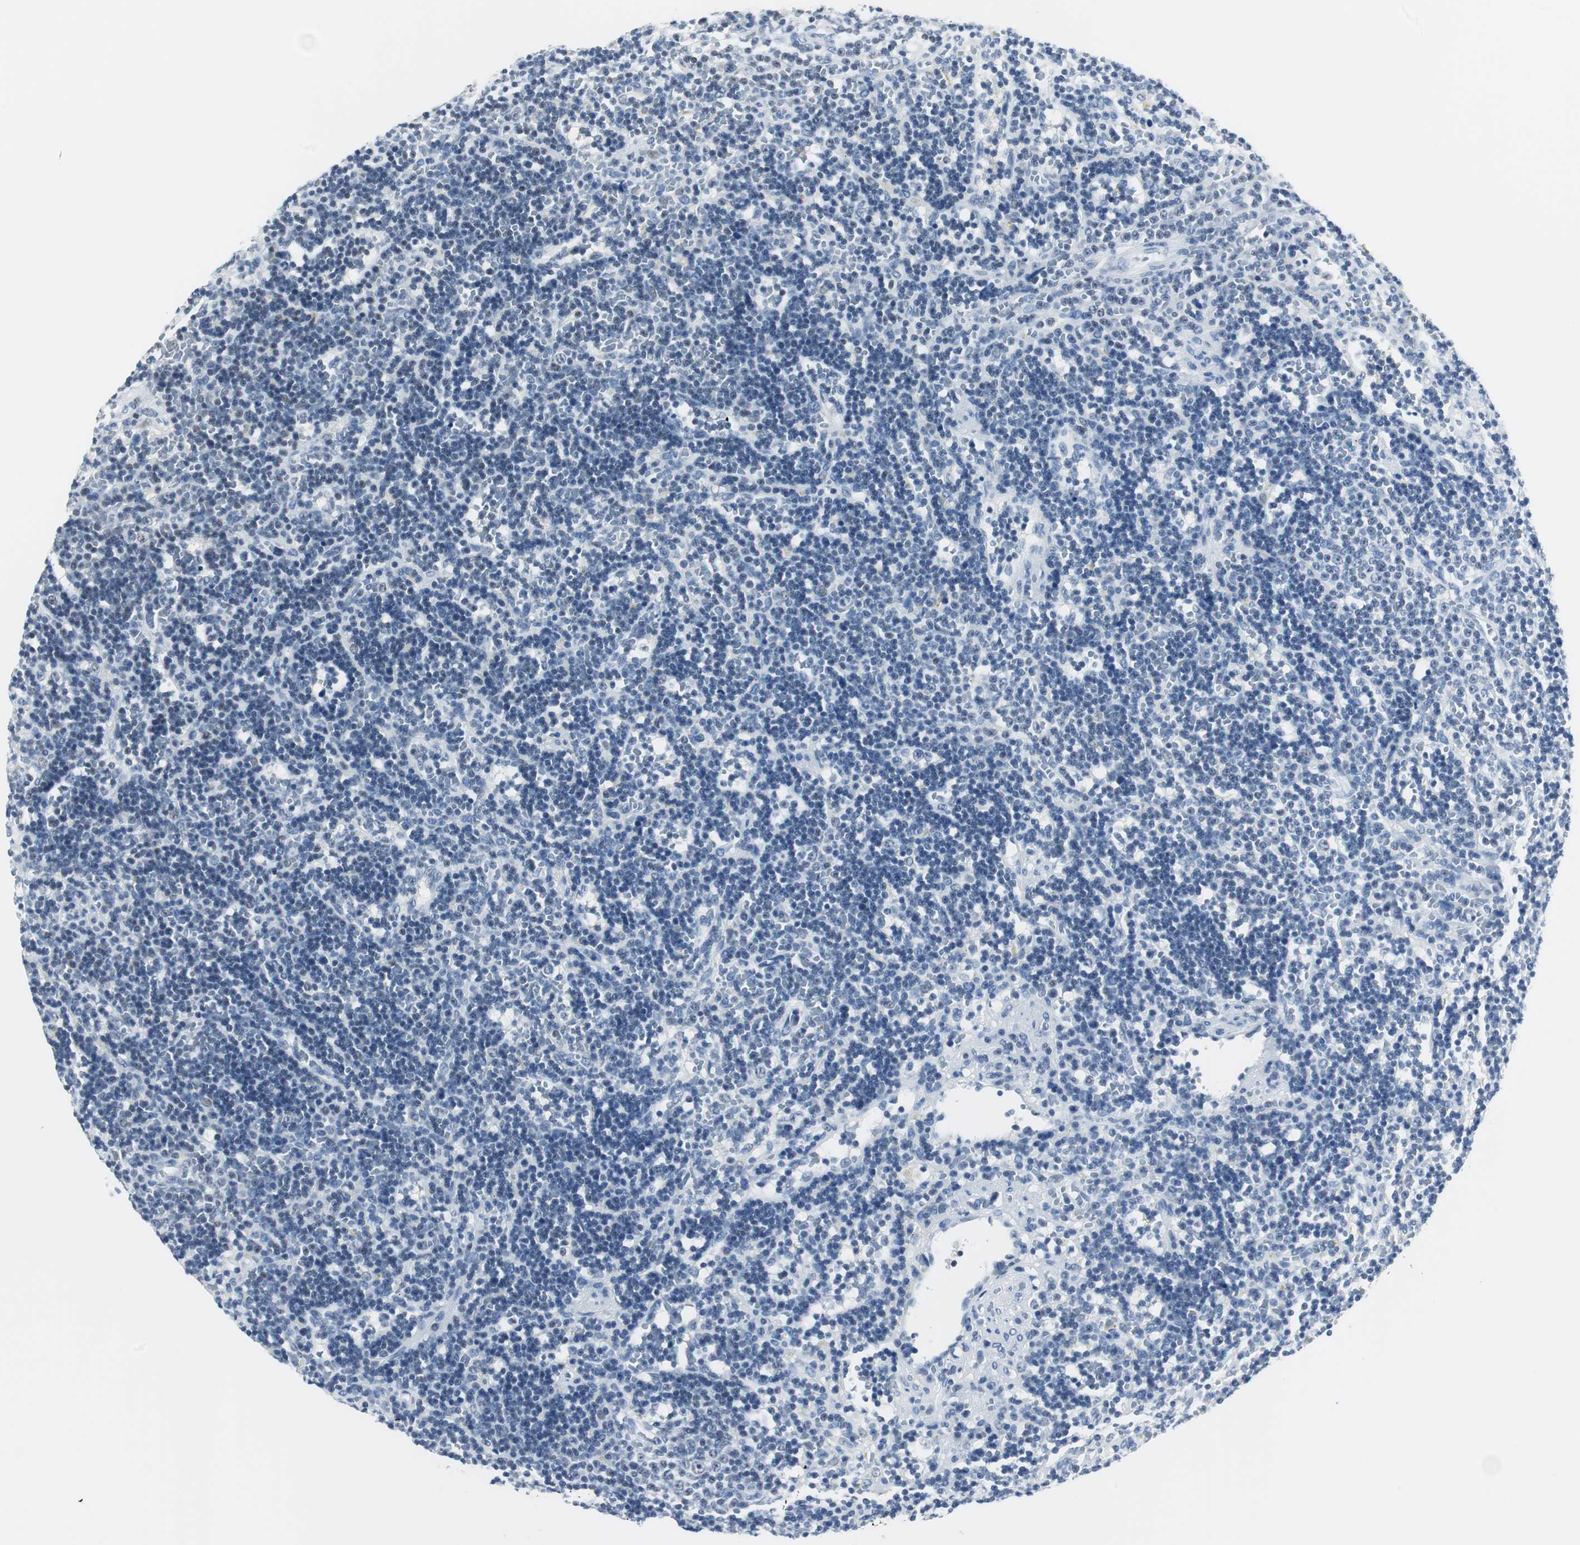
{"staining": {"intensity": "moderate", "quantity": "25%-75%", "location": "nuclear"}, "tissue": "lymphoma", "cell_type": "Tumor cells", "image_type": "cancer", "snomed": [{"axis": "morphology", "description": "Malignant lymphoma, non-Hodgkin's type, Low grade"}, {"axis": "topography", "description": "Spleen"}], "caption": "A micrograph showing moderate nuclear staining in about 25%-75% of tumor cells in low-grade malignant lymphoma, non-Hodgkin's type, as visualized by brown immunohistochemical staining.", "gene": "RAD9A", "patient": {"sex": "male", "age": 60}}